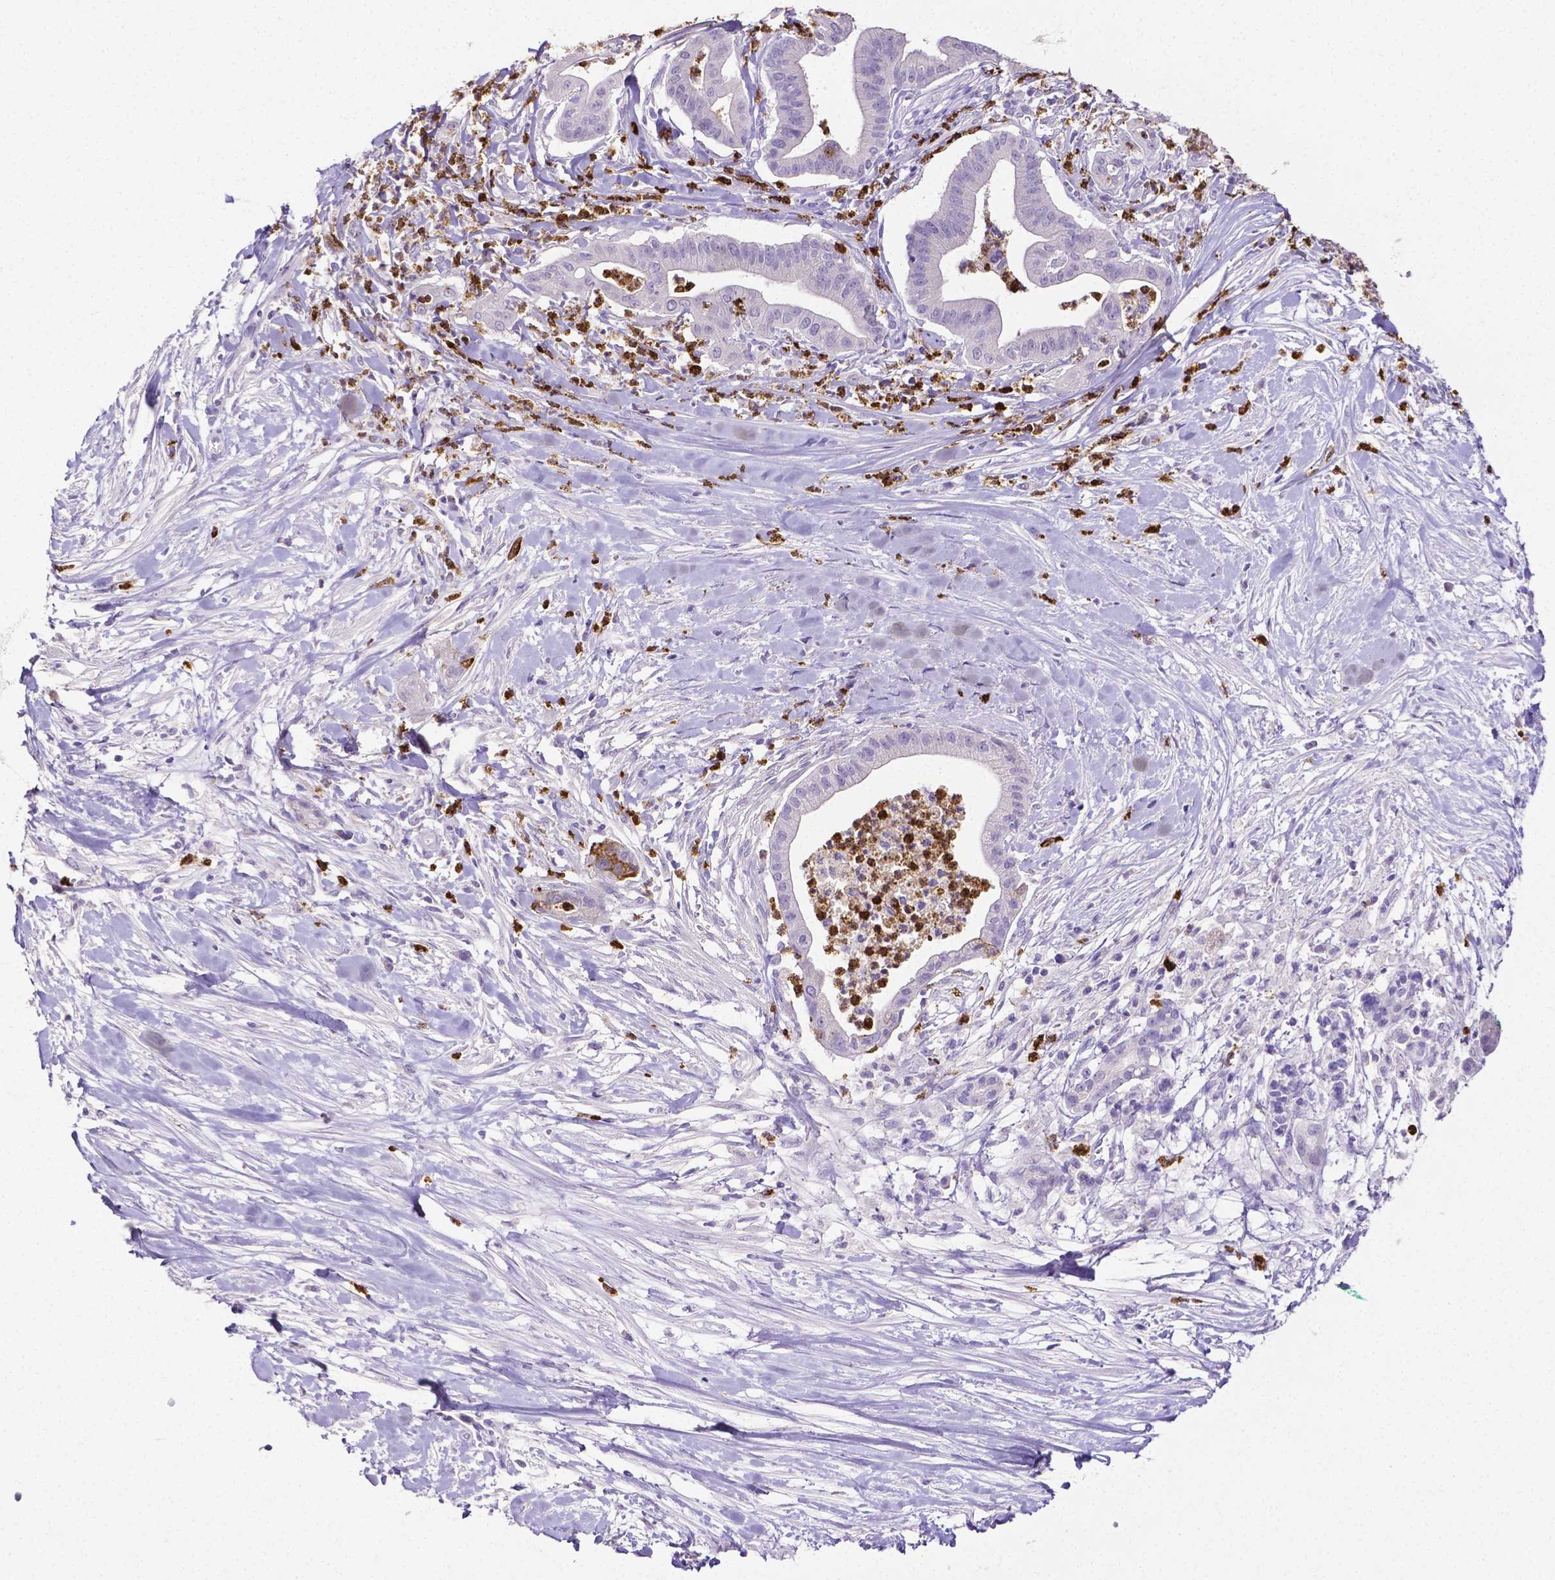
{"staining": {"intensity": "negative", "quantity": "none", "location": "none"}, "tissue": "pancreatic cancer", "cell_type": "Tumor cells", "image_type": "cancer", "snomed": [{"axis": "morphology", "description": "Normal tissue, NOS"}, {"axis": "morphology", "description": "Adenocarcinoma, NOS"}, {"axis": "topography", "description": "Lymph node"}, {"axis": "topography", "description": "Pancreas"}], "caption": "Immunohistochemistry (IHC) photomicrograph of neoplastic tissue: adenocarcinoma (pancreatic) stained with DAB displays no significant protein expression in tumor cells.", "gene": "MMP9", "patient": {"sex": "female", "age": 58}}